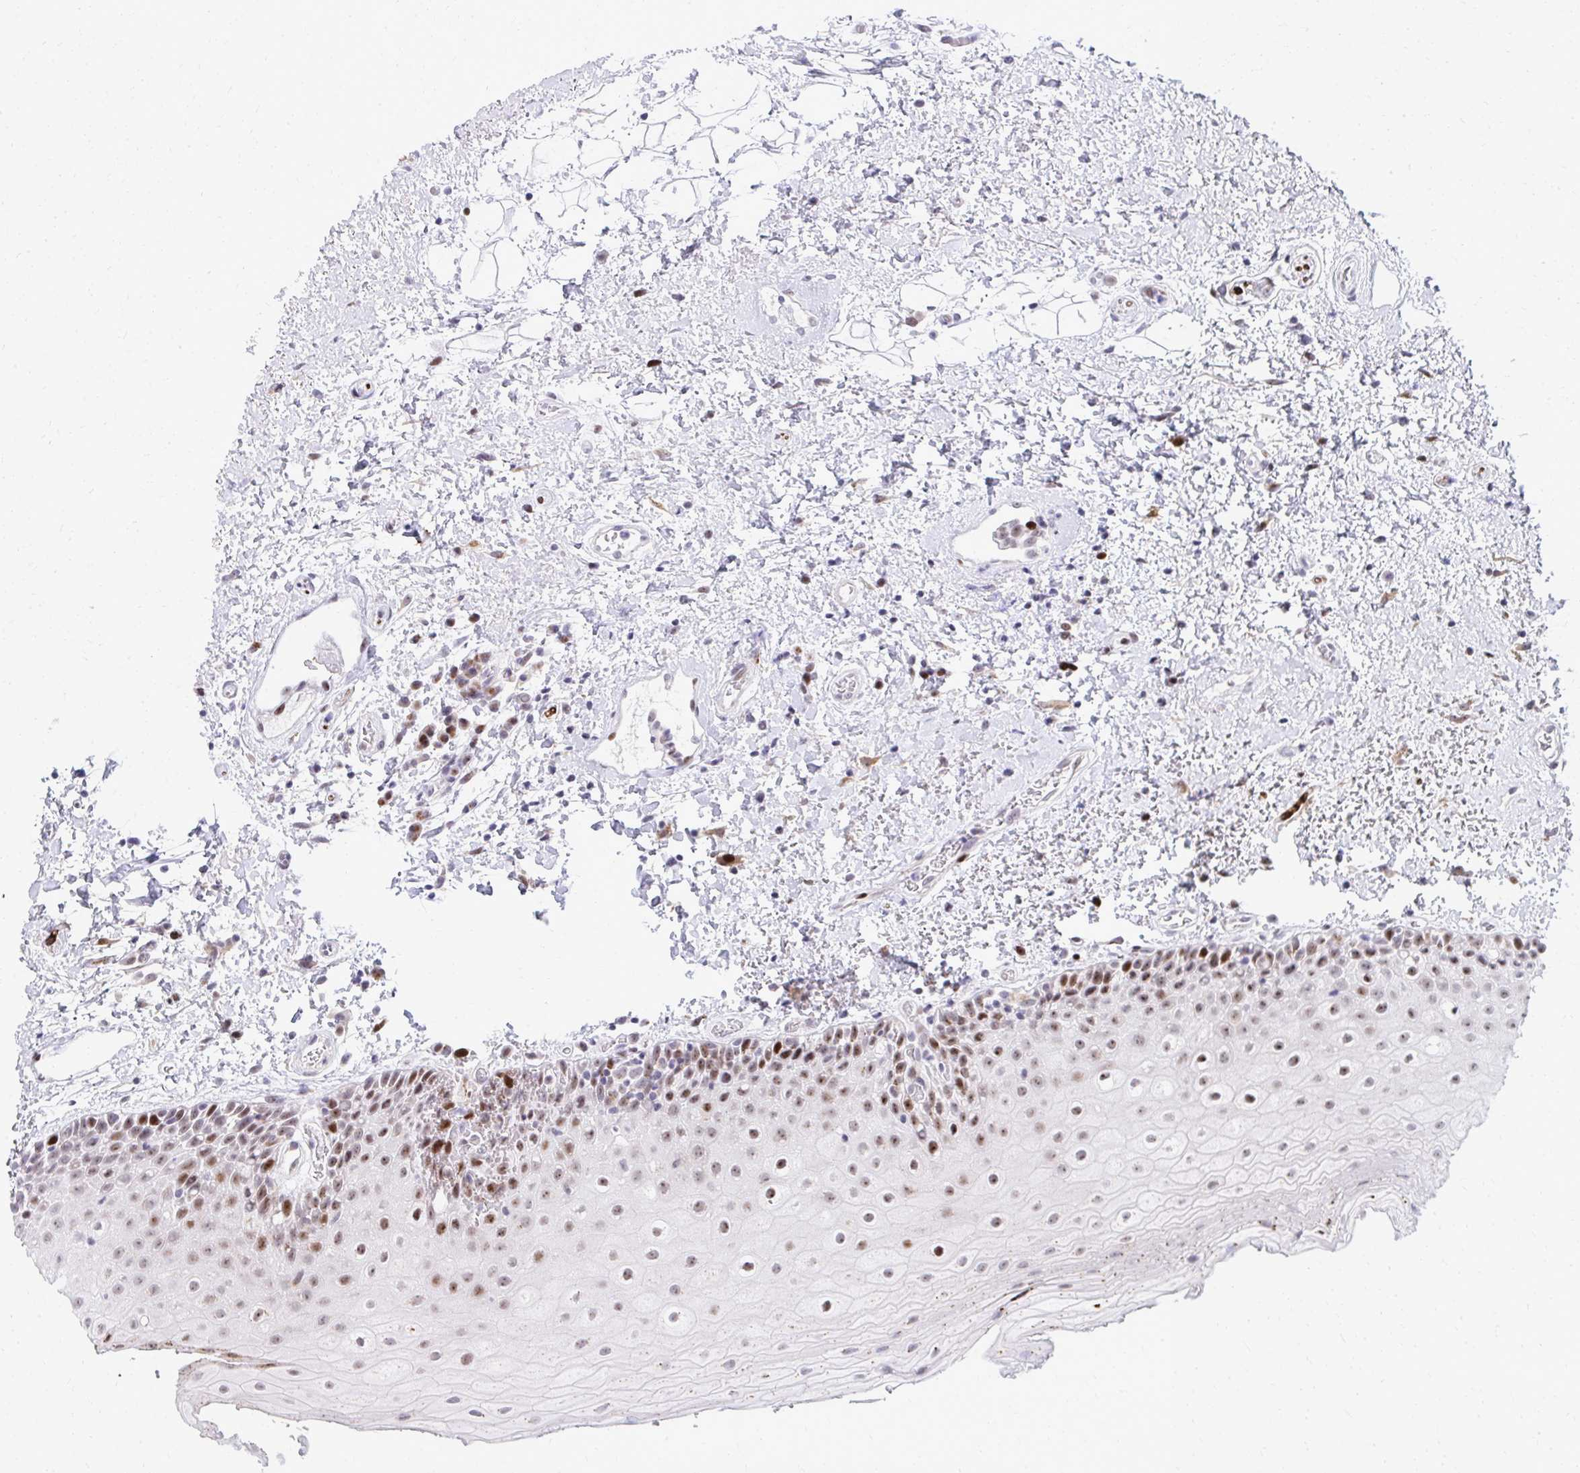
{"staining": {"intensity": "moderate", "quantity": ">75%", "location": "nuclear"}, "tissue": "oral mucosa", "cell_type": "Squamous epithelial cells", "image_type": "normal", "snomed": [{"axis": "morphology", "description": "Normal tissue, NOS"}, {"axis": "topography", "description": "Oral tissue"}], "caption": "The immunohistochemical stain highlights moderate nuclear staining in squamous epithelial cells of unremarkable oral mucosa. The staining was performed using DAB (3,3'-diaminobenzidine) to visualize the protein expression in brown, while the nuclei were stained in blue with hematoxylin (Magnification: 20x).", "gene": "GLDN", "patient": {"sex": "female", "age": 82}}